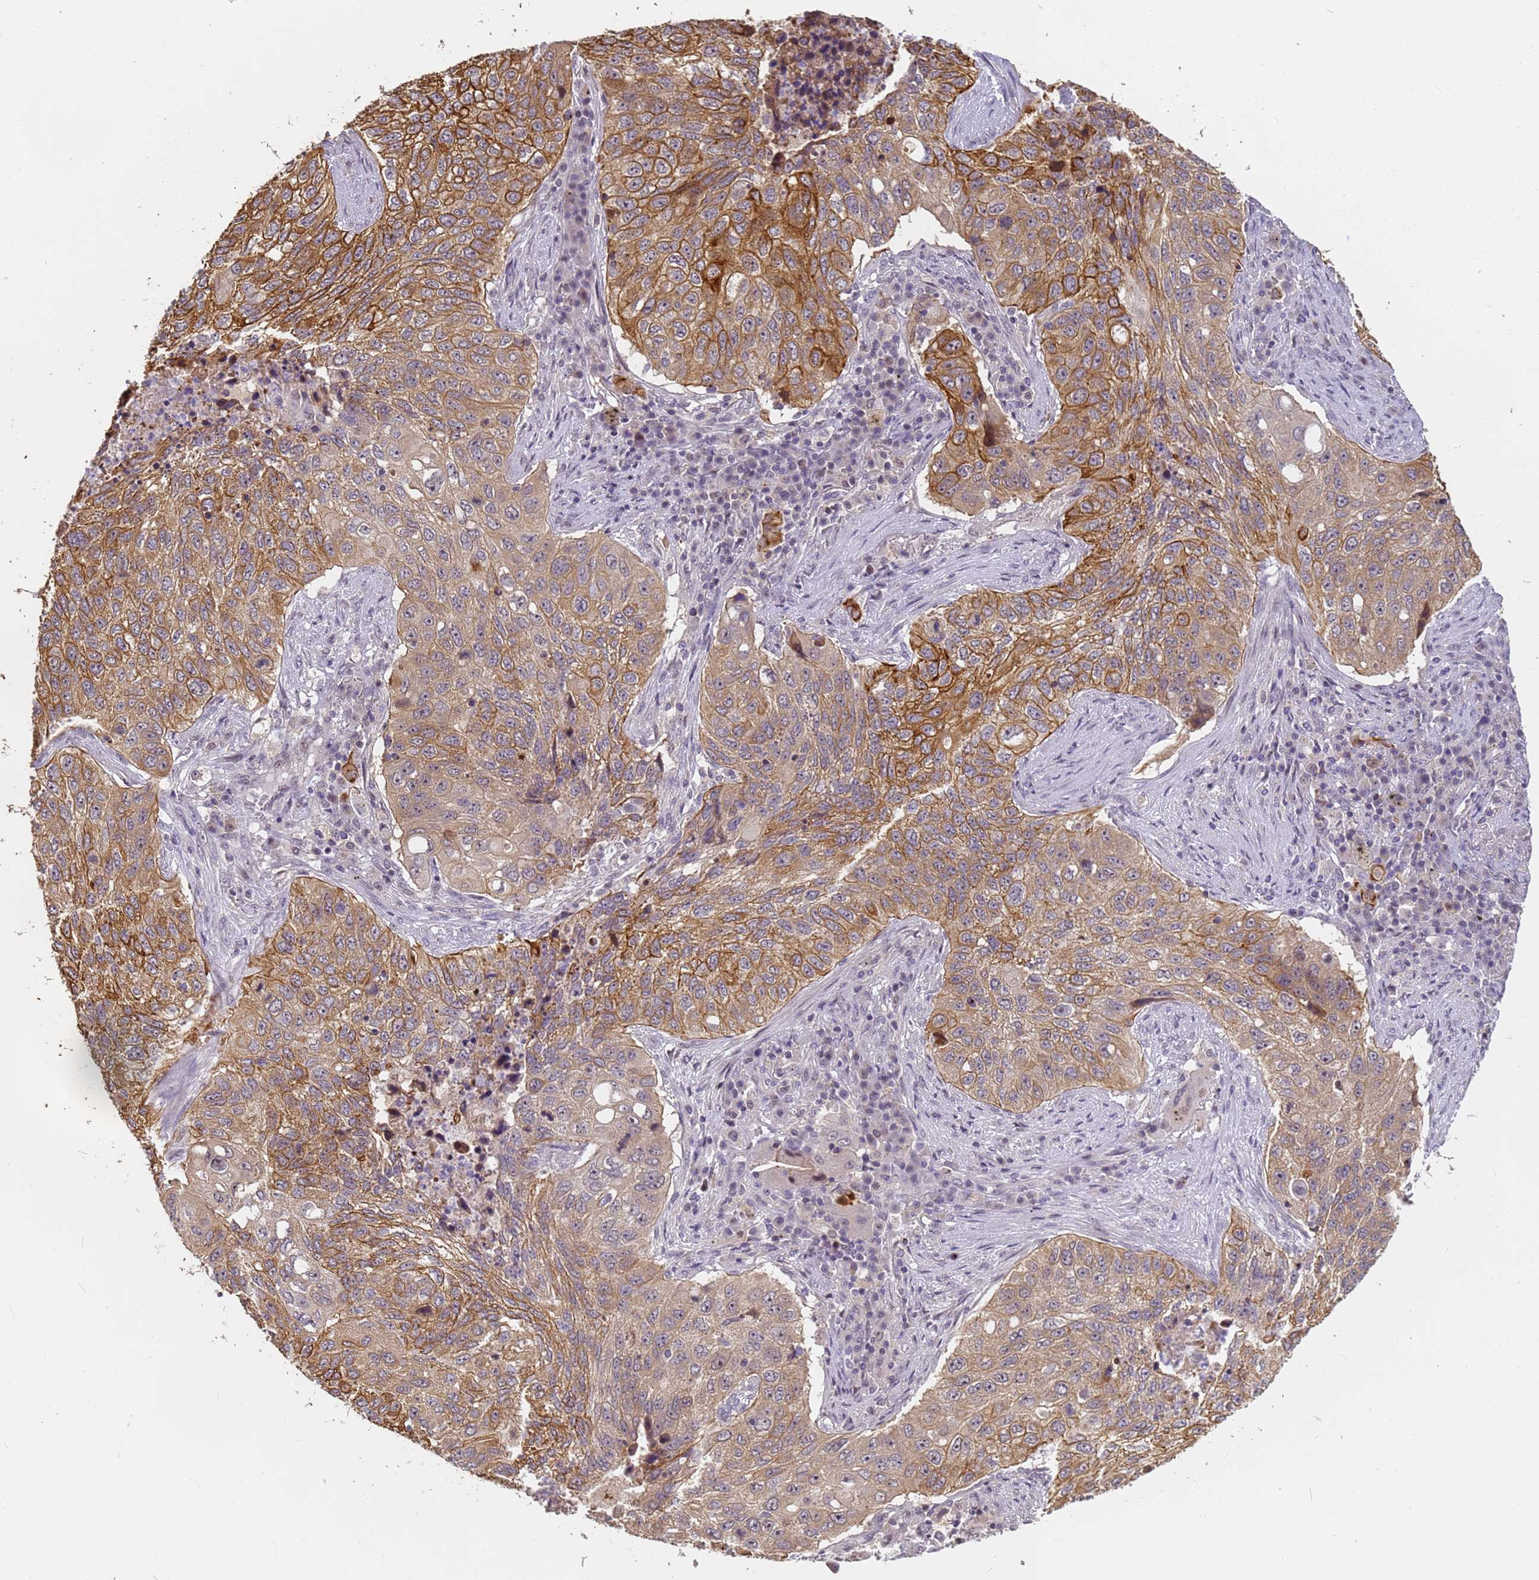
{"staining": {"intensity": "strong", "quantity": "25%-75%", "location": "cytoplasmic/membranous"}, "tissue": "lung cancer", "cell_type": "Tumor cells", "image_type": "cancer", "snomed": [{"axis": "morphology", "description": "Squamous cell carcinoma, NOS"}, {"axis": "topography", "description": "Lung"}], "caption": "A high amount of strong cytoplasmic/membranous staining is present in about 25%-75% of tumor cells in lung squamous cell carcinoma tissue.", "gene": "VWA3A", "patient": {"sex": "female", "age": 63}}